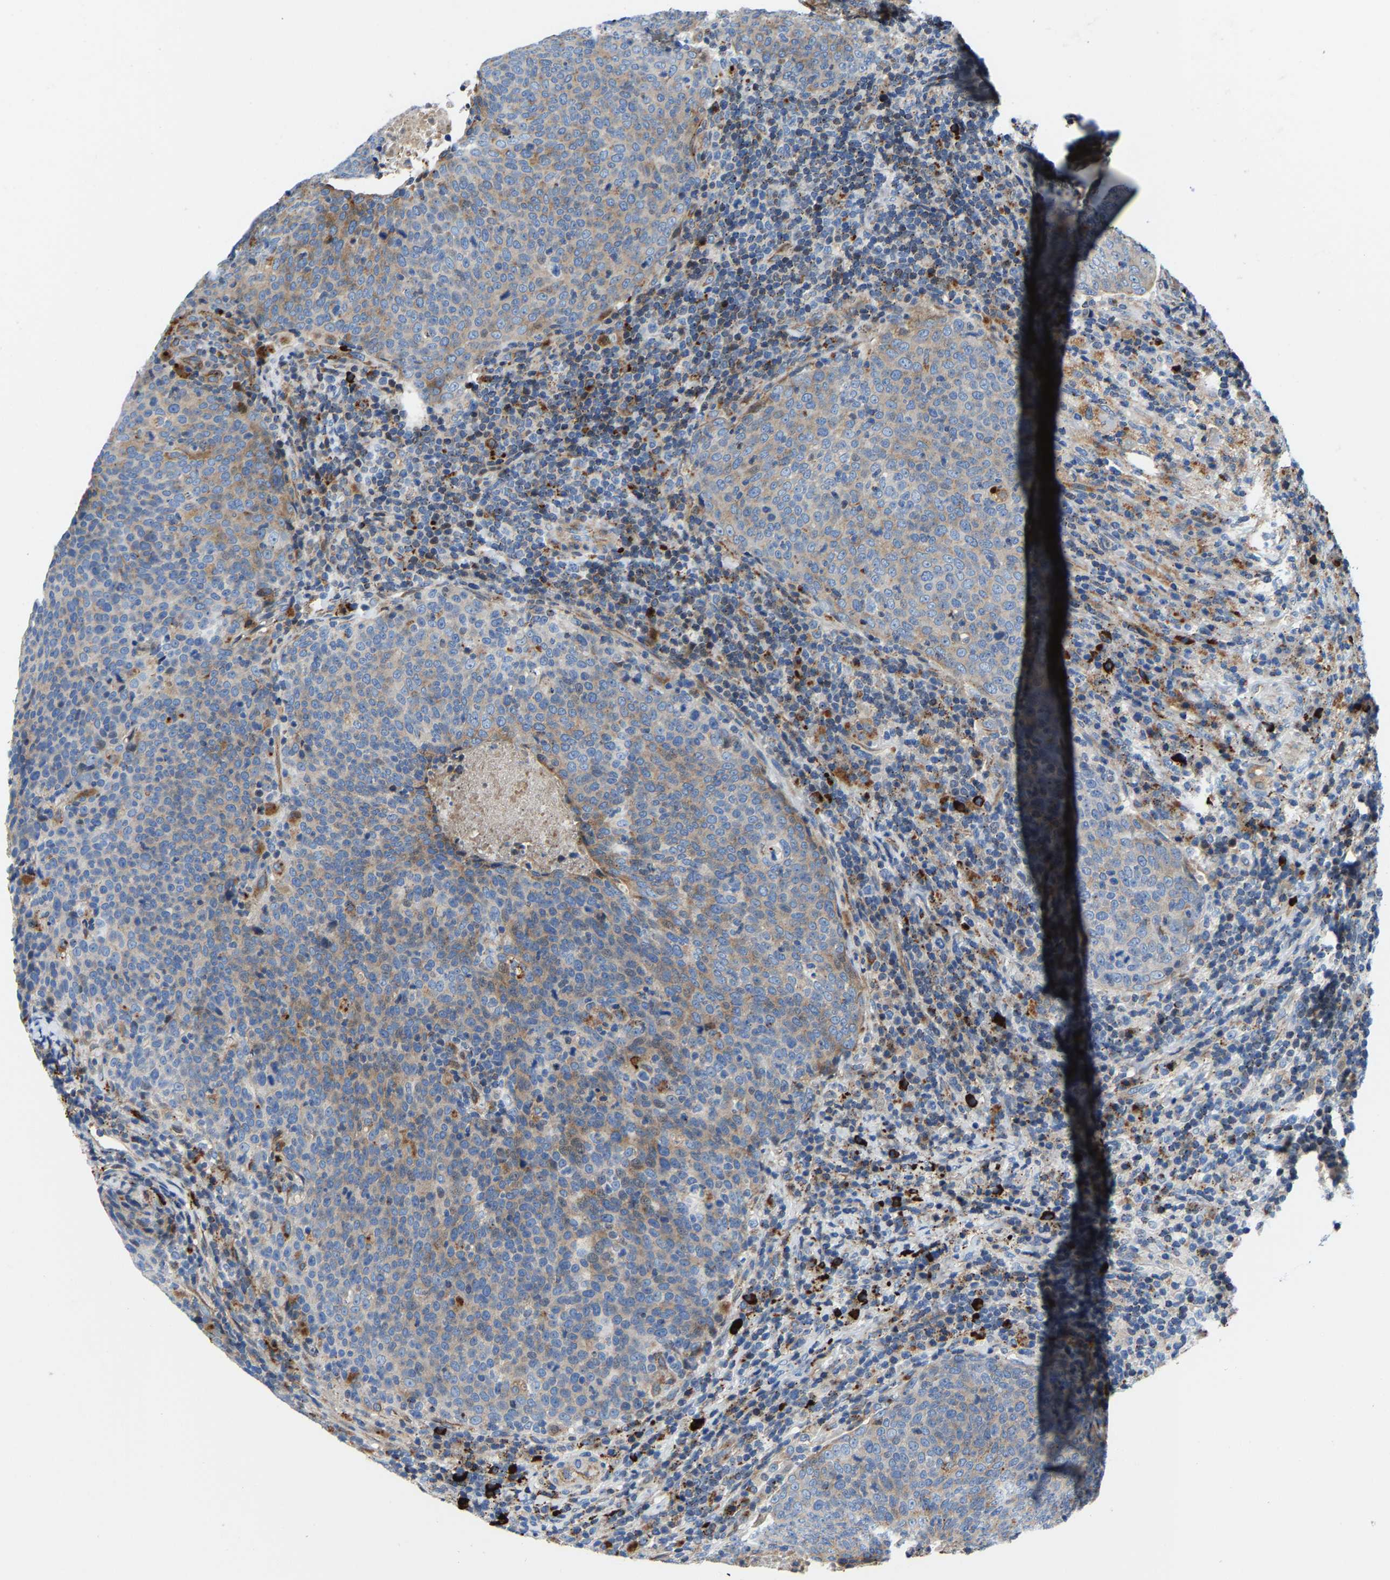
{"staining": {"intensity": "weak", "quantity": "<25%", "location": "cytoplasmic/membranous"}, "tissue": "head and neck cancer", "cell_type": "Tumor cells", "image_type": "cancer", "snomed": [{"axis": "morphology", "description": "Squamous cell carcinoma, NOS"}, {"axis": "morphology", "description": "Squamous cell carcinoma, metastatic, NOS"}, {"axis": "topography", "description": "Lymph node"}, {"axis": "topography", "description": "Head-Neck"}], "caption": "IHC micrograph of human metastatic squamous cell carcinoma (head and neck) stained for a protein (brown), which displays no staining in tumor cells.", "gene": "DPP7", "patient": {"sex": "male", "age": 62}}